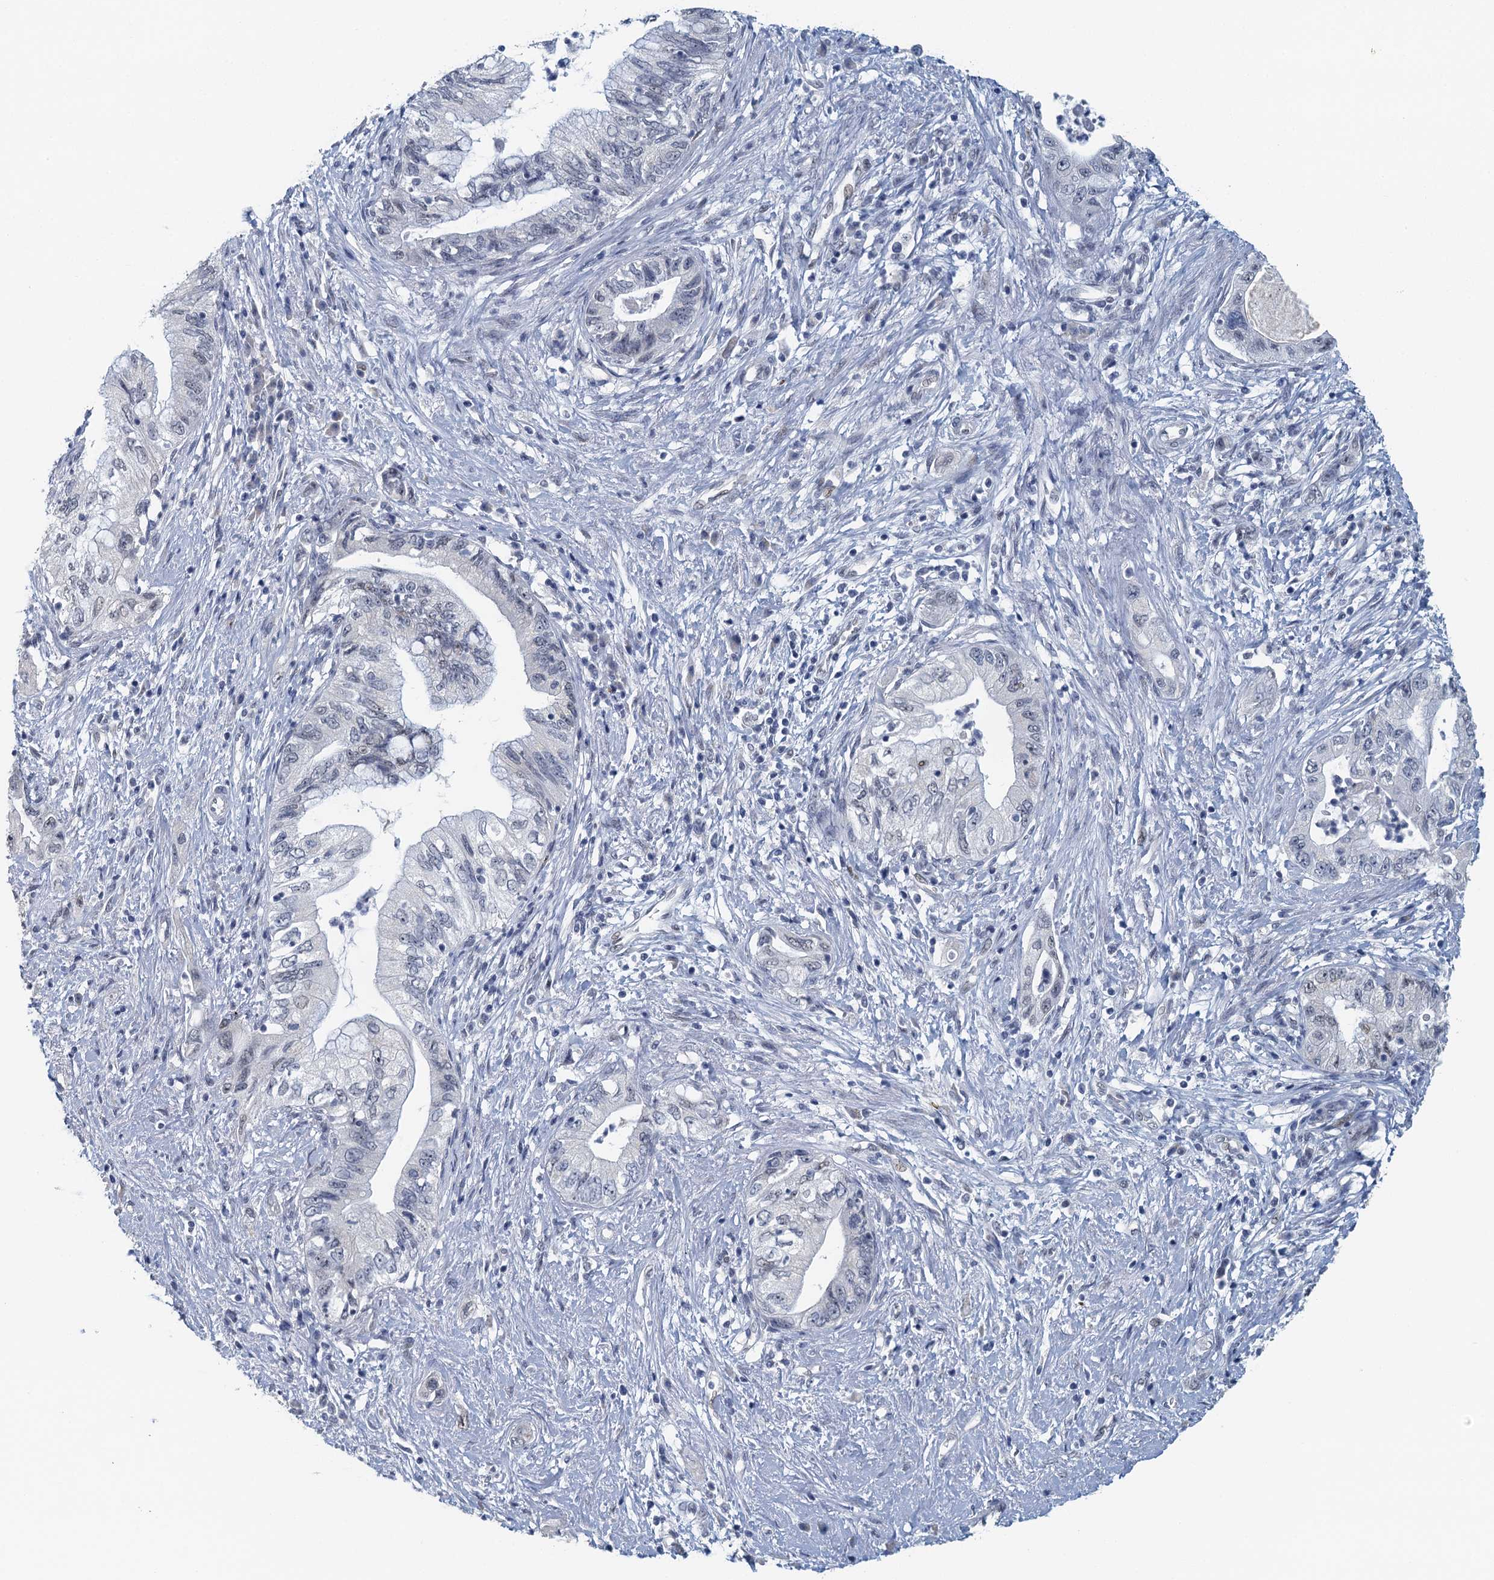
{"staining": {"intensity": "moderate", "quantity": "<25%", "location": "nuclear"}, "tissue": "pancreatic cancer", "cell_type": "Tumor cells", "image_type": "cancer", "snomed": [{"axis": "morphology", "description": "Adenocarcinoma, NOS"}, {"axis": "topography", "description": "Pancreas"}], "caption": "Pancreatic cancer (adenocarcinoma) stained with DAB immunohistochemistry demonstrates low levels of moderate nuclear staining in about <25% of tumor cells.", "gene": "TTLL9", "patient": {"sex": "female", "age": 73}}